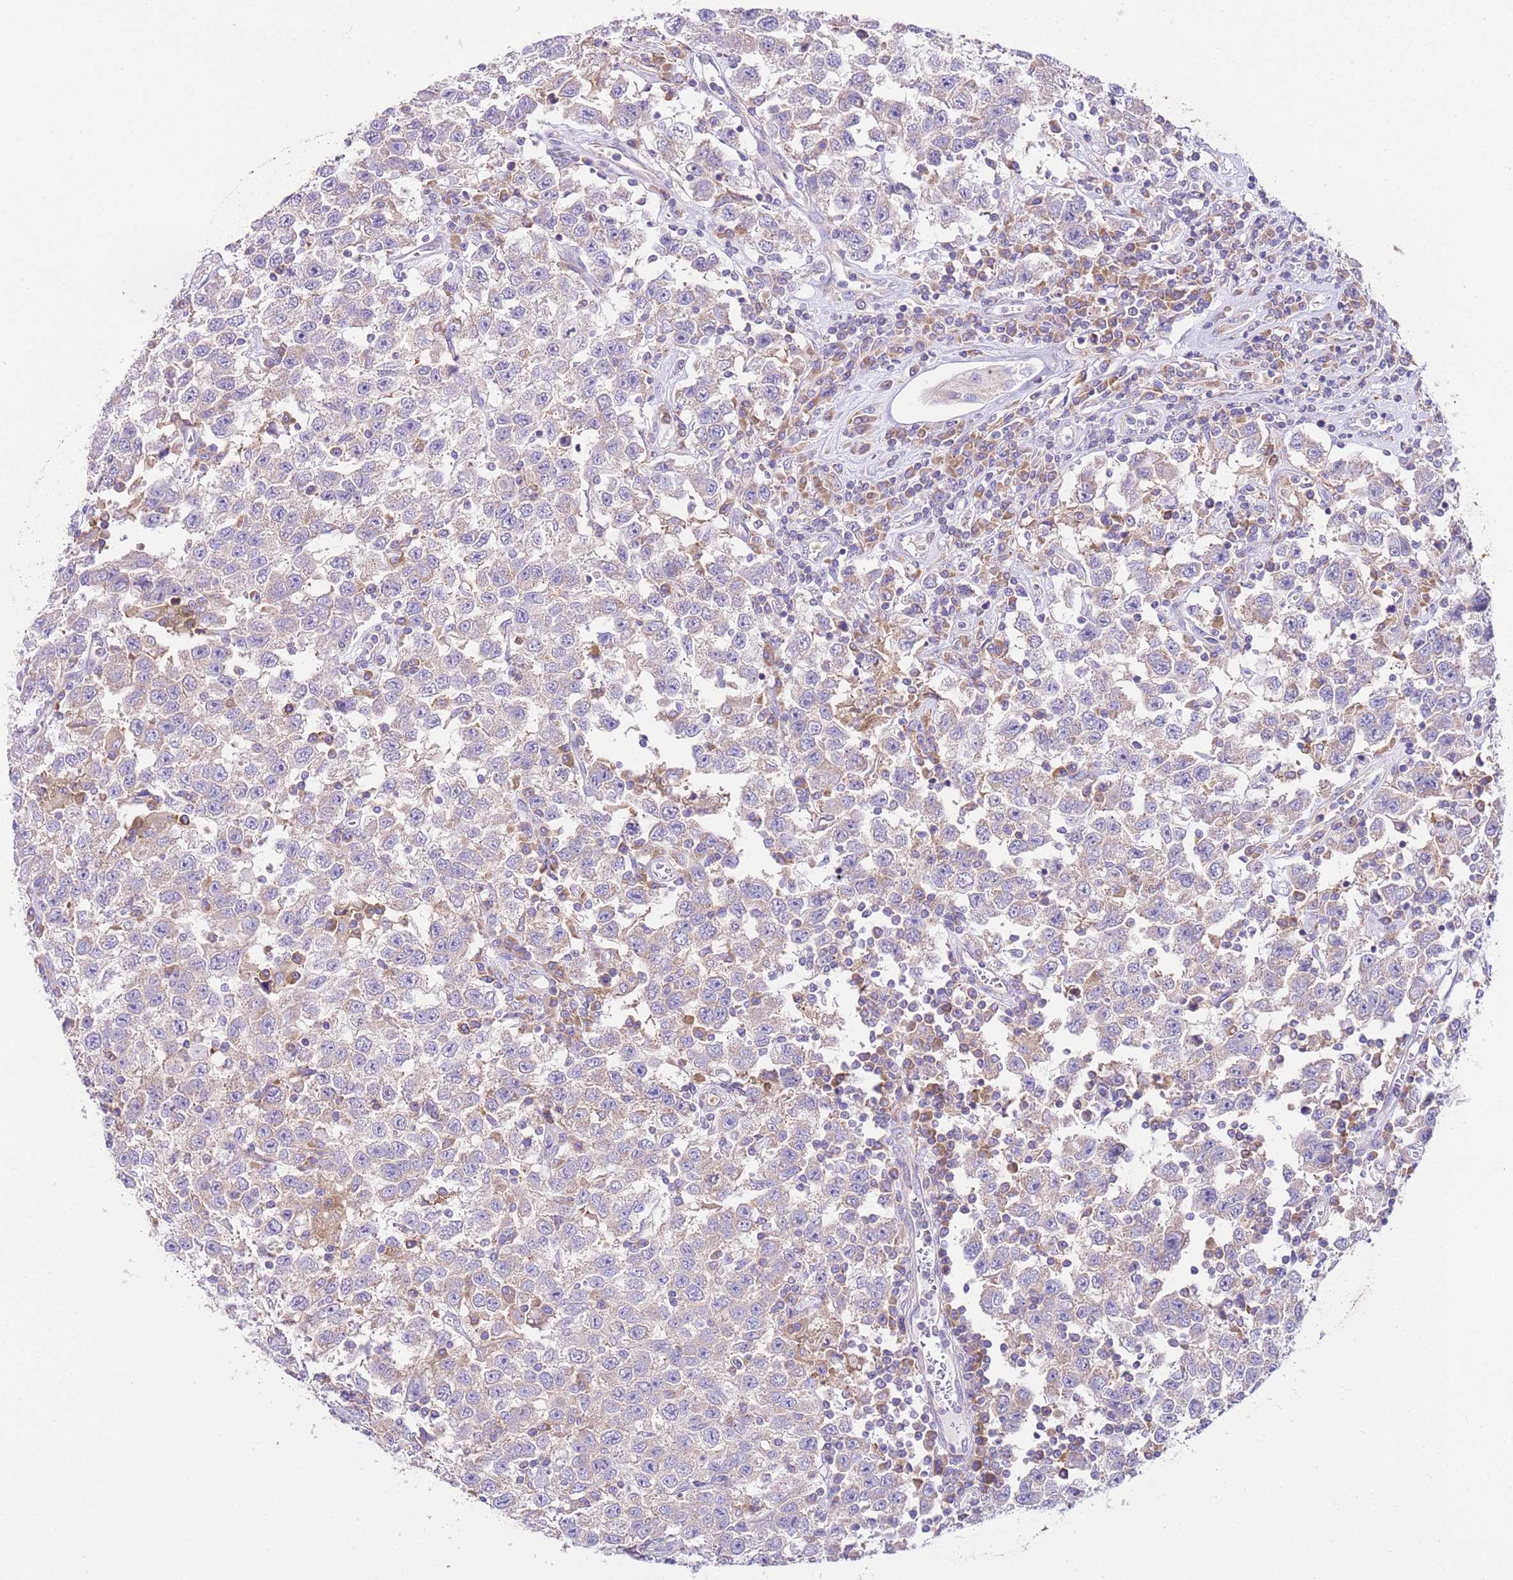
{"staining": {"intensity": "negative", "quantity": "none", "location": "none"}, "tissue": "testis cancer", "cell_type": "Tumor cells", "image_type": "cancer", "snomed": [{"axis": "morphology", "description": "Seminoma, NOS"}, {"axis": "topography", "description": "Testis"}], "caption": "DAB (3,3'-diaminobenzidine) immunohistochemical staining of seminoma (testis) demonstrates no significant expression in tumor cells. (Immunohistochemistry, brightfield microscopy, high magnification).", "gene": "RPS10", "patient": {"sex": "male", "age": 41}}